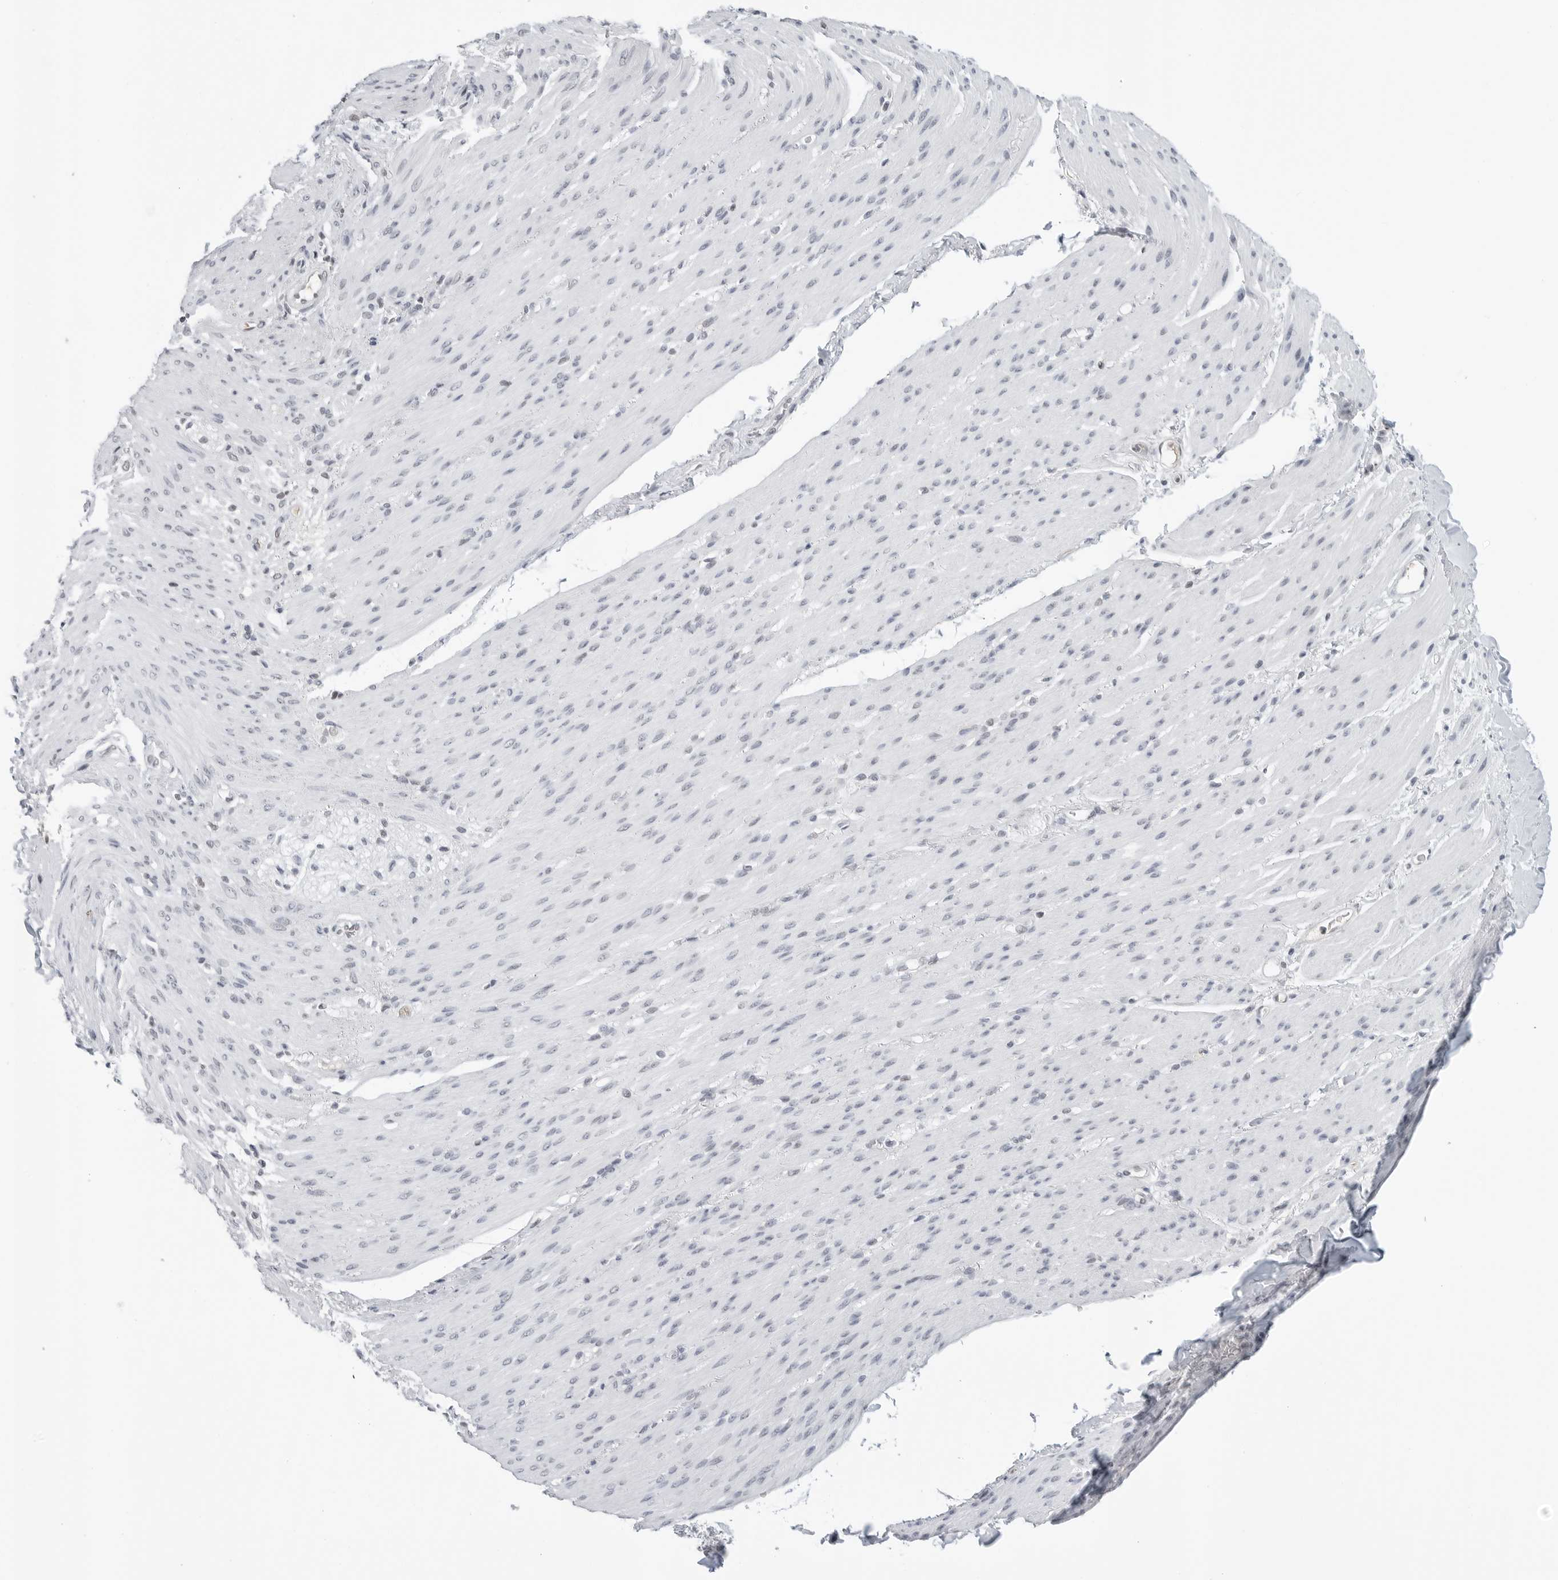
{"staining": {"intensity": "weak", "quantity": "<25%", "location": "nuclear"}, "tissue": "smooth muscle", "cell_type": "Smooth muscle cells", "image_type": "normal", "snomed": [{"axis": "morphology", "description": "Normal tissue, NOS"}, {"axis": "topography", "description": "Colon"}, {"axis": "topography", "description": "Peripheral nerve tissue"}], "caption": "This is an immunohistochemistry (IHC) micrograph of unremarkable human smooth muscle. There is no expression in smooth muscle cells.", "gene": "WRAP53", "patient": {"sex": "female", "age": 61}}